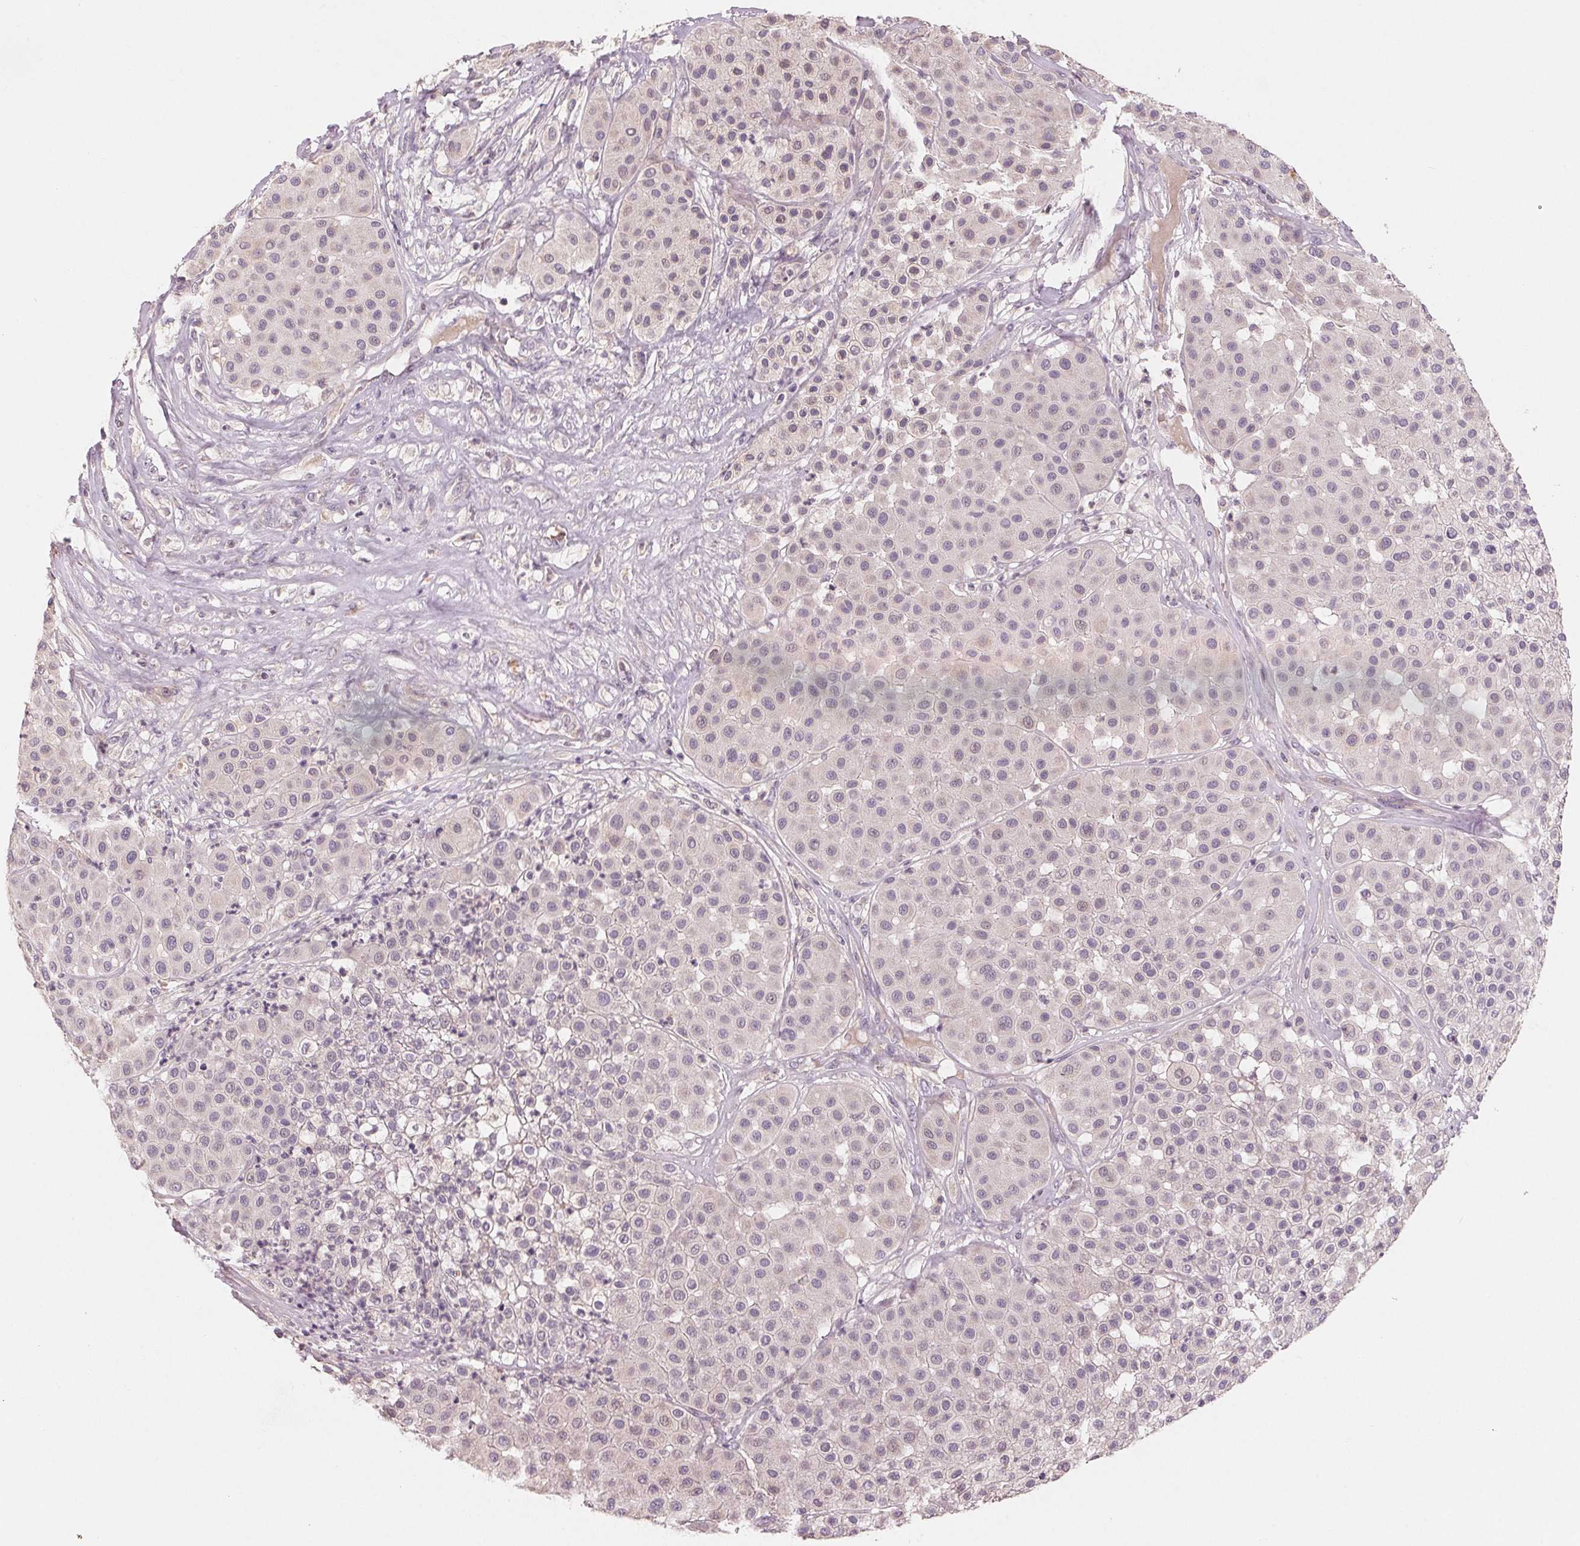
{"staining": {"intensity": "negative", "quantity": "none", "location": "none"}, "tissue": "melanoma", "cell_type": "Tumor cells", "image_type": "cancer", "snomed": [{"axis": "morphology", "description": "Malignant melanoma, Metastatic site"}, {"axis": "topography", "description": "Smooth muscle"}], "caption": "This is an immunohistochemistry (IHC) image of melanoma. There is no positivity in tumor cells.", "gene": "AQP8", "patient": {"sex": "male", "age": 41}}